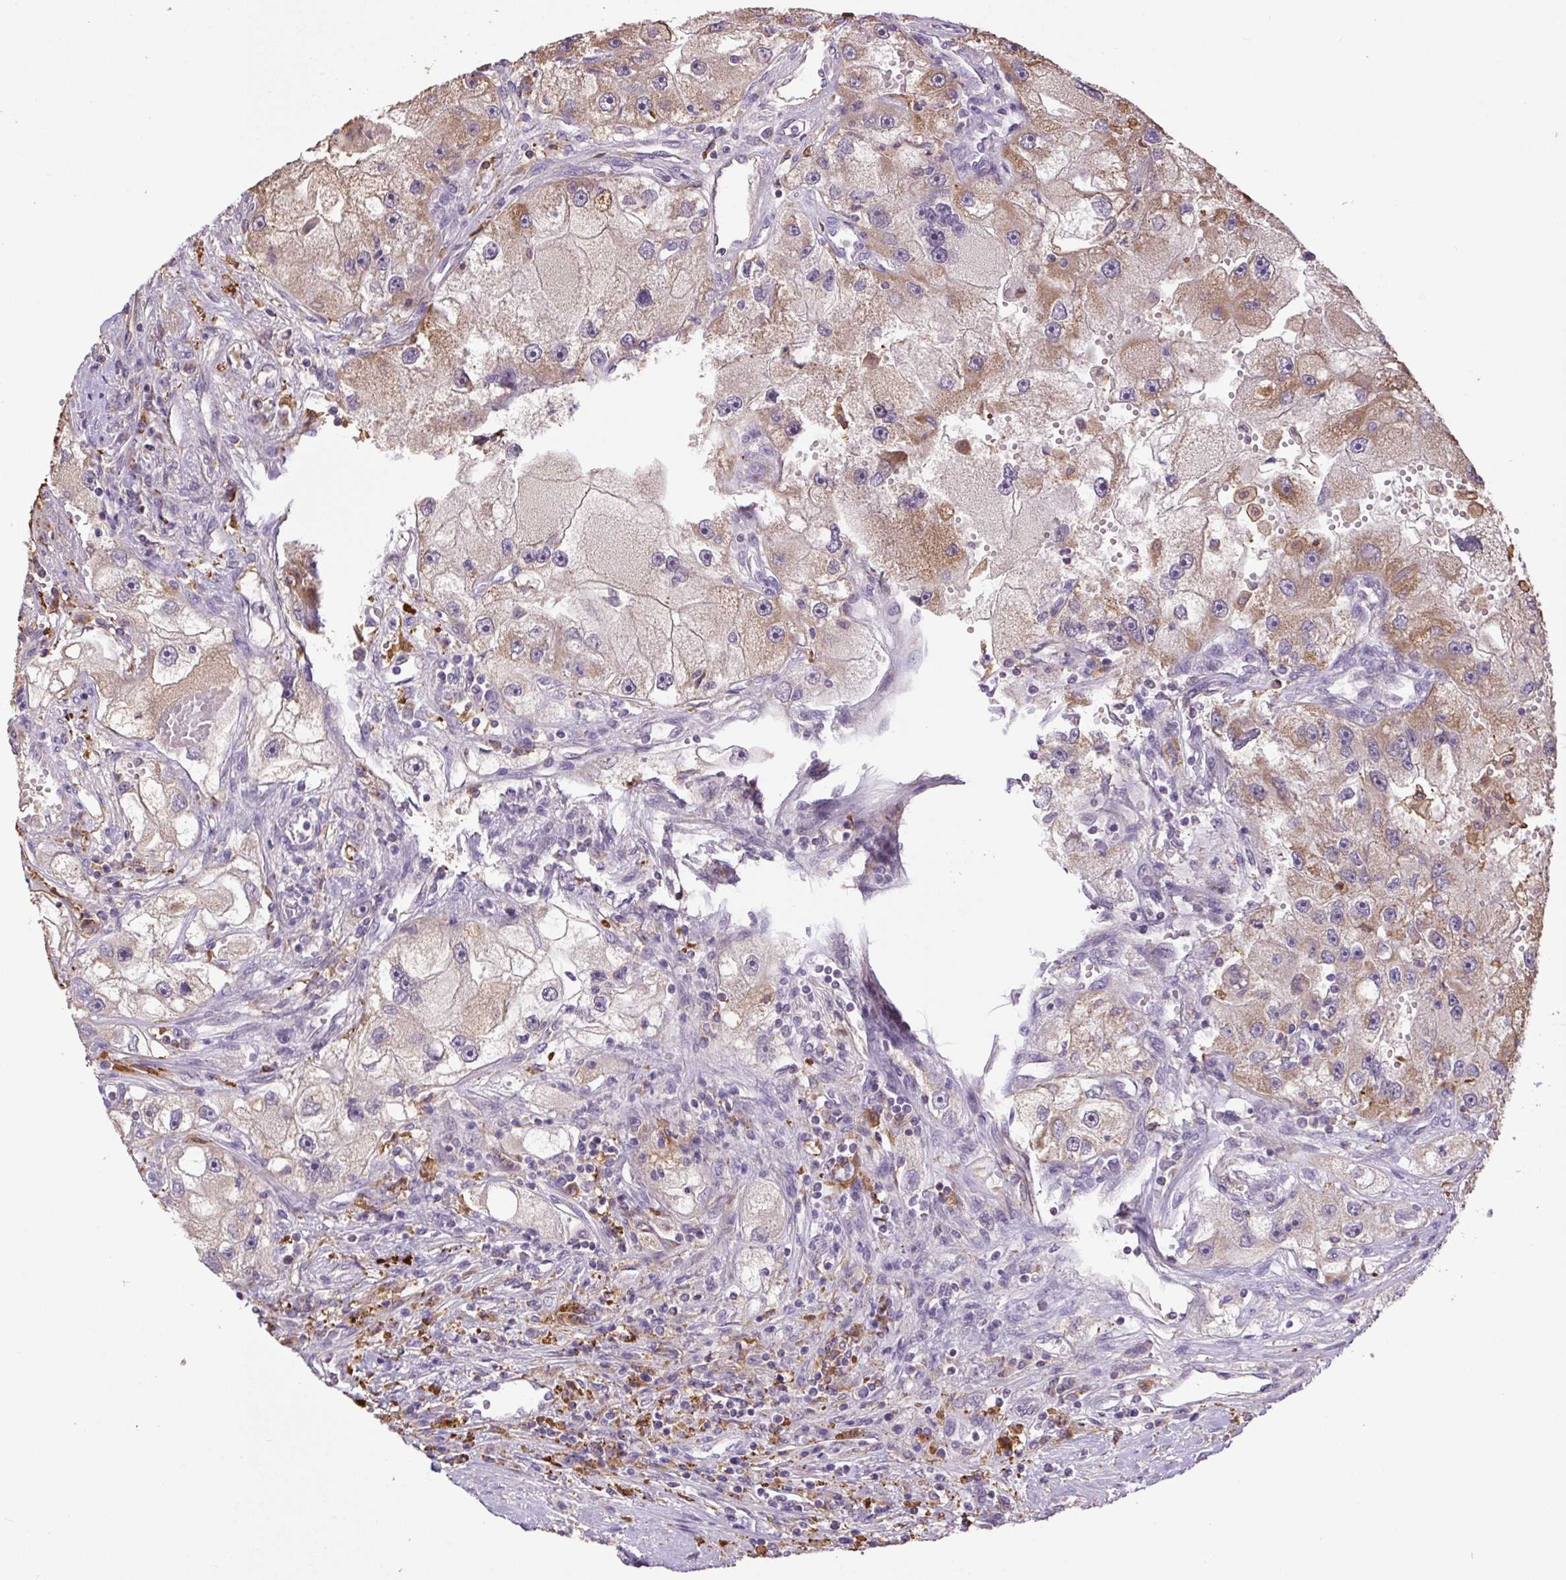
{"staining": {"intensity": "moderate", "quantity": "25%-75%", "location": "cytoplasmic/membranous"}, "tissue": "renal cancer", "cell_type": "Tumor cells", "image_type": "cancer", "snomed": [{"axis": "morphology", "description": "Adenocarcinoma, NOS"}, {"axis": "topography", "description": "Kidney"}], "caption": "Human renal cancer stained for a protein (brown) exhibits moderate cytoplasmic/membranous positive positivity in about 25%-75% of tumor cells.", "gene": "SGF29", "patient": {"sex": "male", "age": 63}}